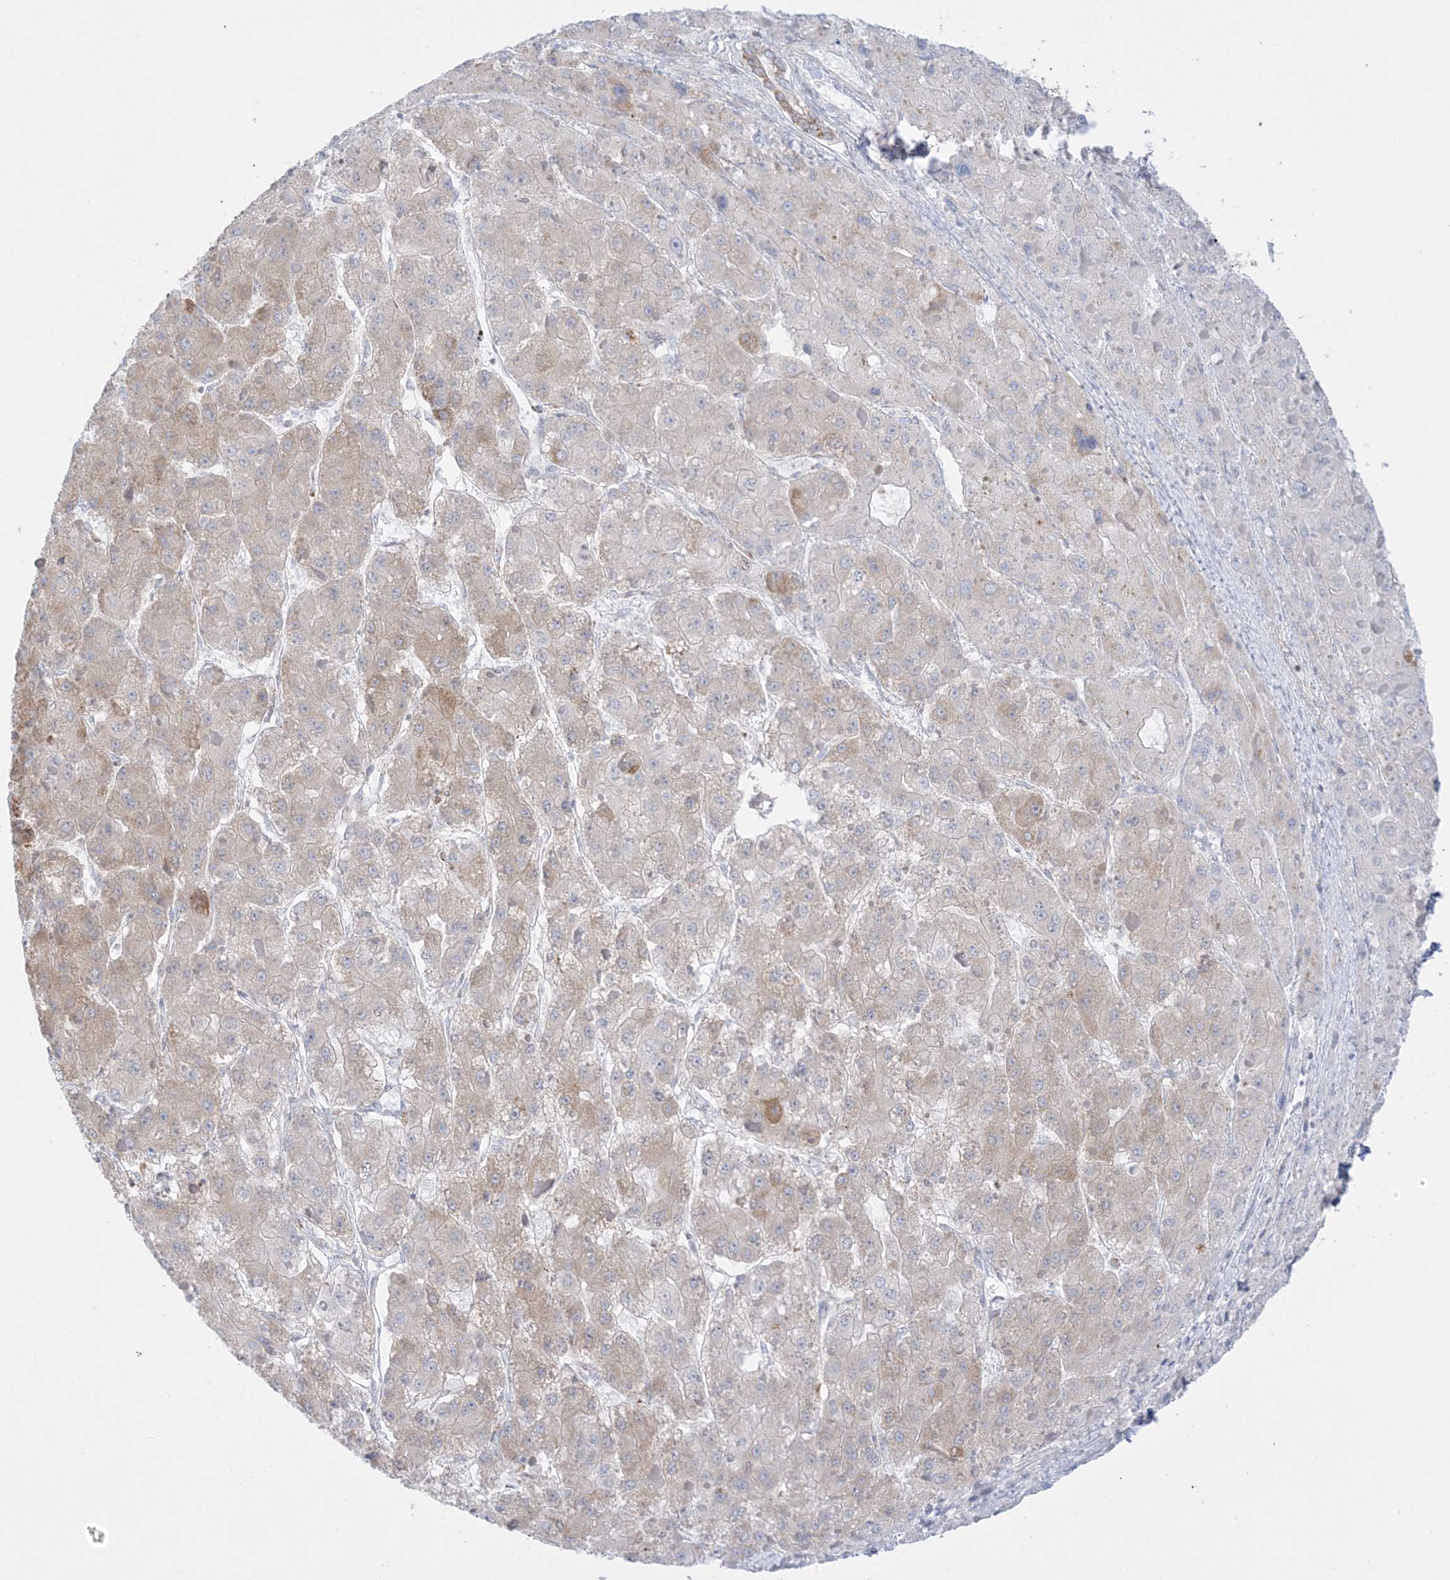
{"staining": {"intensity": "moderate", "quantity": "<25%", "location": "cytoplasmic/membranous"}, "tissue": "liver cancer", "cell_type": "Tumor cells", "image_type": "cancer", "snomed": [{"axis": "morphology", "description": "Carcinoma, Hepatocellular, NOS"}, {"axis": "topography", "description": "Liver"}], "caption": "An immunohistochemistry (IHC) image of tumor tissue is shown. Protein staining in brown highlights moderate cytoplasmic/membranous positivity in liver cancer (hepatocellular carcinoma) within tumor cells.", "gene": "MRPS36", "patient": {"sex": "female", "age": 73}}